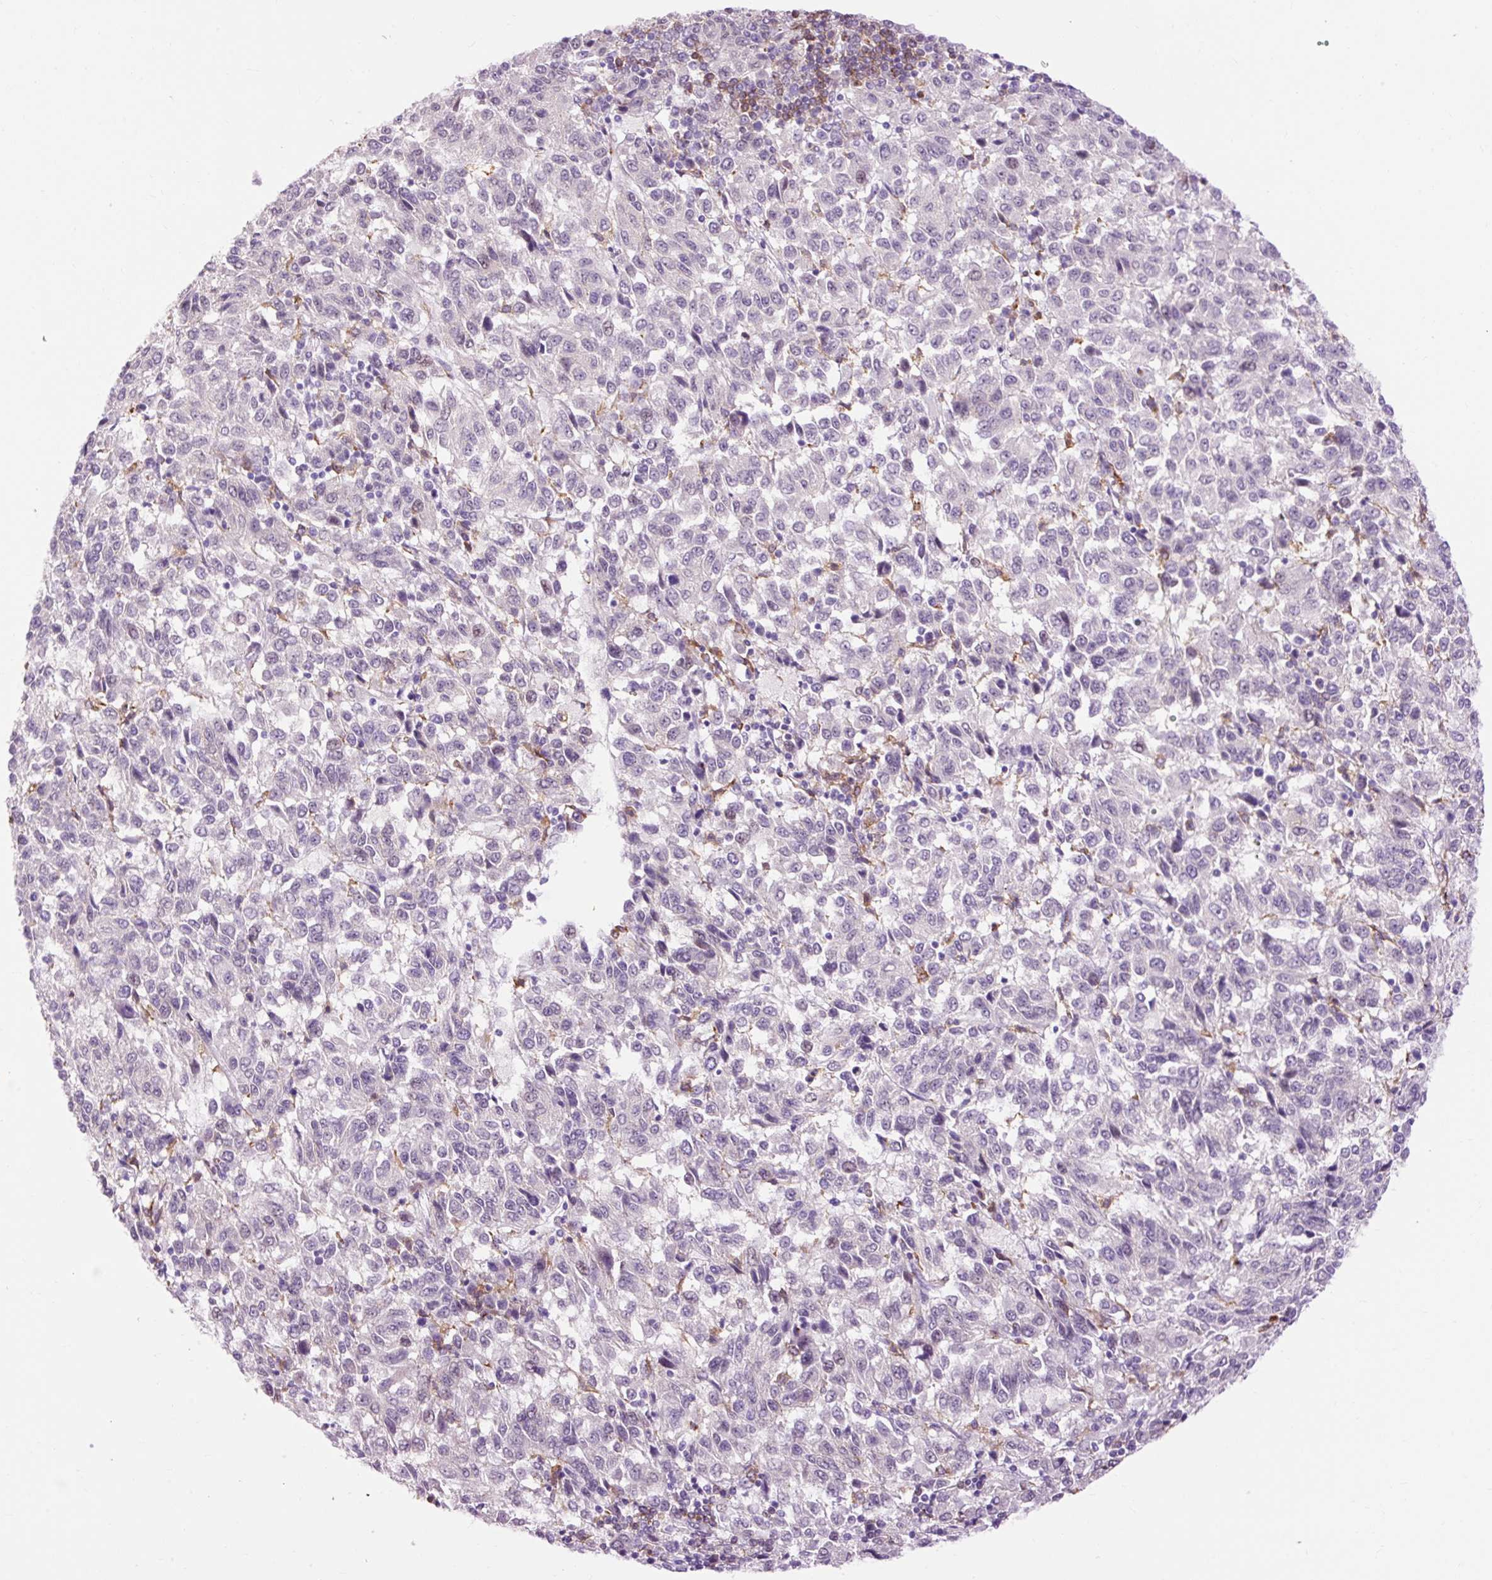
{"staining": {"intensity": "negative", "quantity": "none", "location": "none"}, "tissue": "melanoma", "cell_type": "Tumor cells", "image_type": "cancer", "snomed": [{"axis": "morphology", "description": "Malignant melanoma, Metastatic site"}, {"axis": "topography", "description": "Lung"}], "caption": "High power microscopy micrograph of an IHC micrograph of malignant melanoma (metastatic site), revealing no significant staining in tumor cells.", "gene": "LY86", "patient": {"sex": "male", "age": 64}}